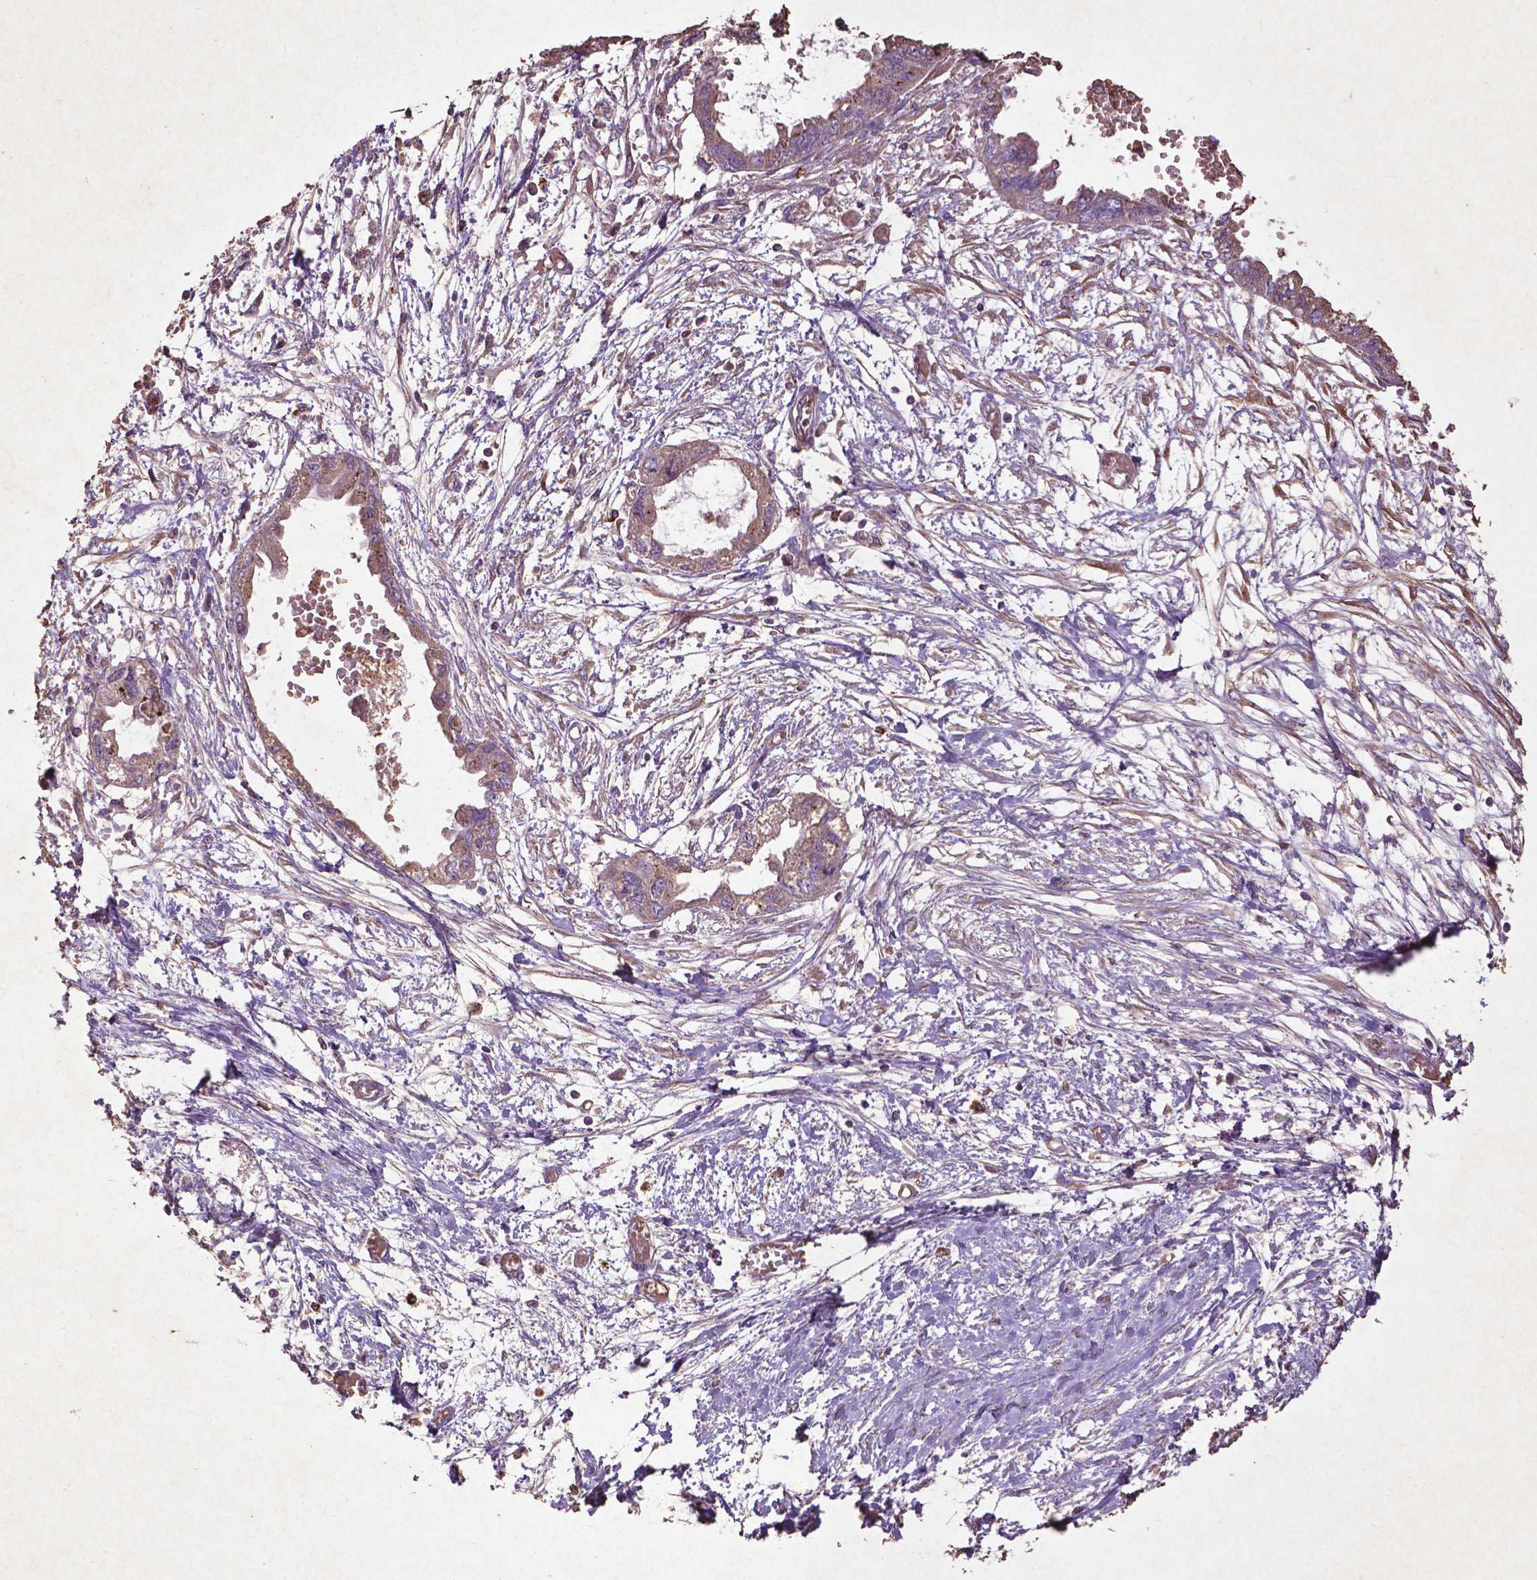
{"staining": {"intensity": "weak", "quantity": ">75%", "location": "cytoplasmic/membranous"}, "tissue": "endometrial cancer", "cell_type": "Tumor cells", "image_type": "cancer", "snomed": [{"axis": "morphology", "description": "Adenocarcinoma, NOS"}, {"axis": "morphology", "description": "Adenocarcinoma, metastatic, NOS"}, {"axis": "topography", "description": "Adipose tissue"}, {"axis": "topography", "description": "Endometrium"}], "caption": "A high-resolution photomicrograph shows IHC staining of endometrial cancer, which demonstrates weak cytoplasmic/membranous staining in about >75% of tumor cells. (Brightfield microscopy of DAB IHC at high magnification).", "gene": "THEGL", "patient": {"sex": "female", "age": 67}}